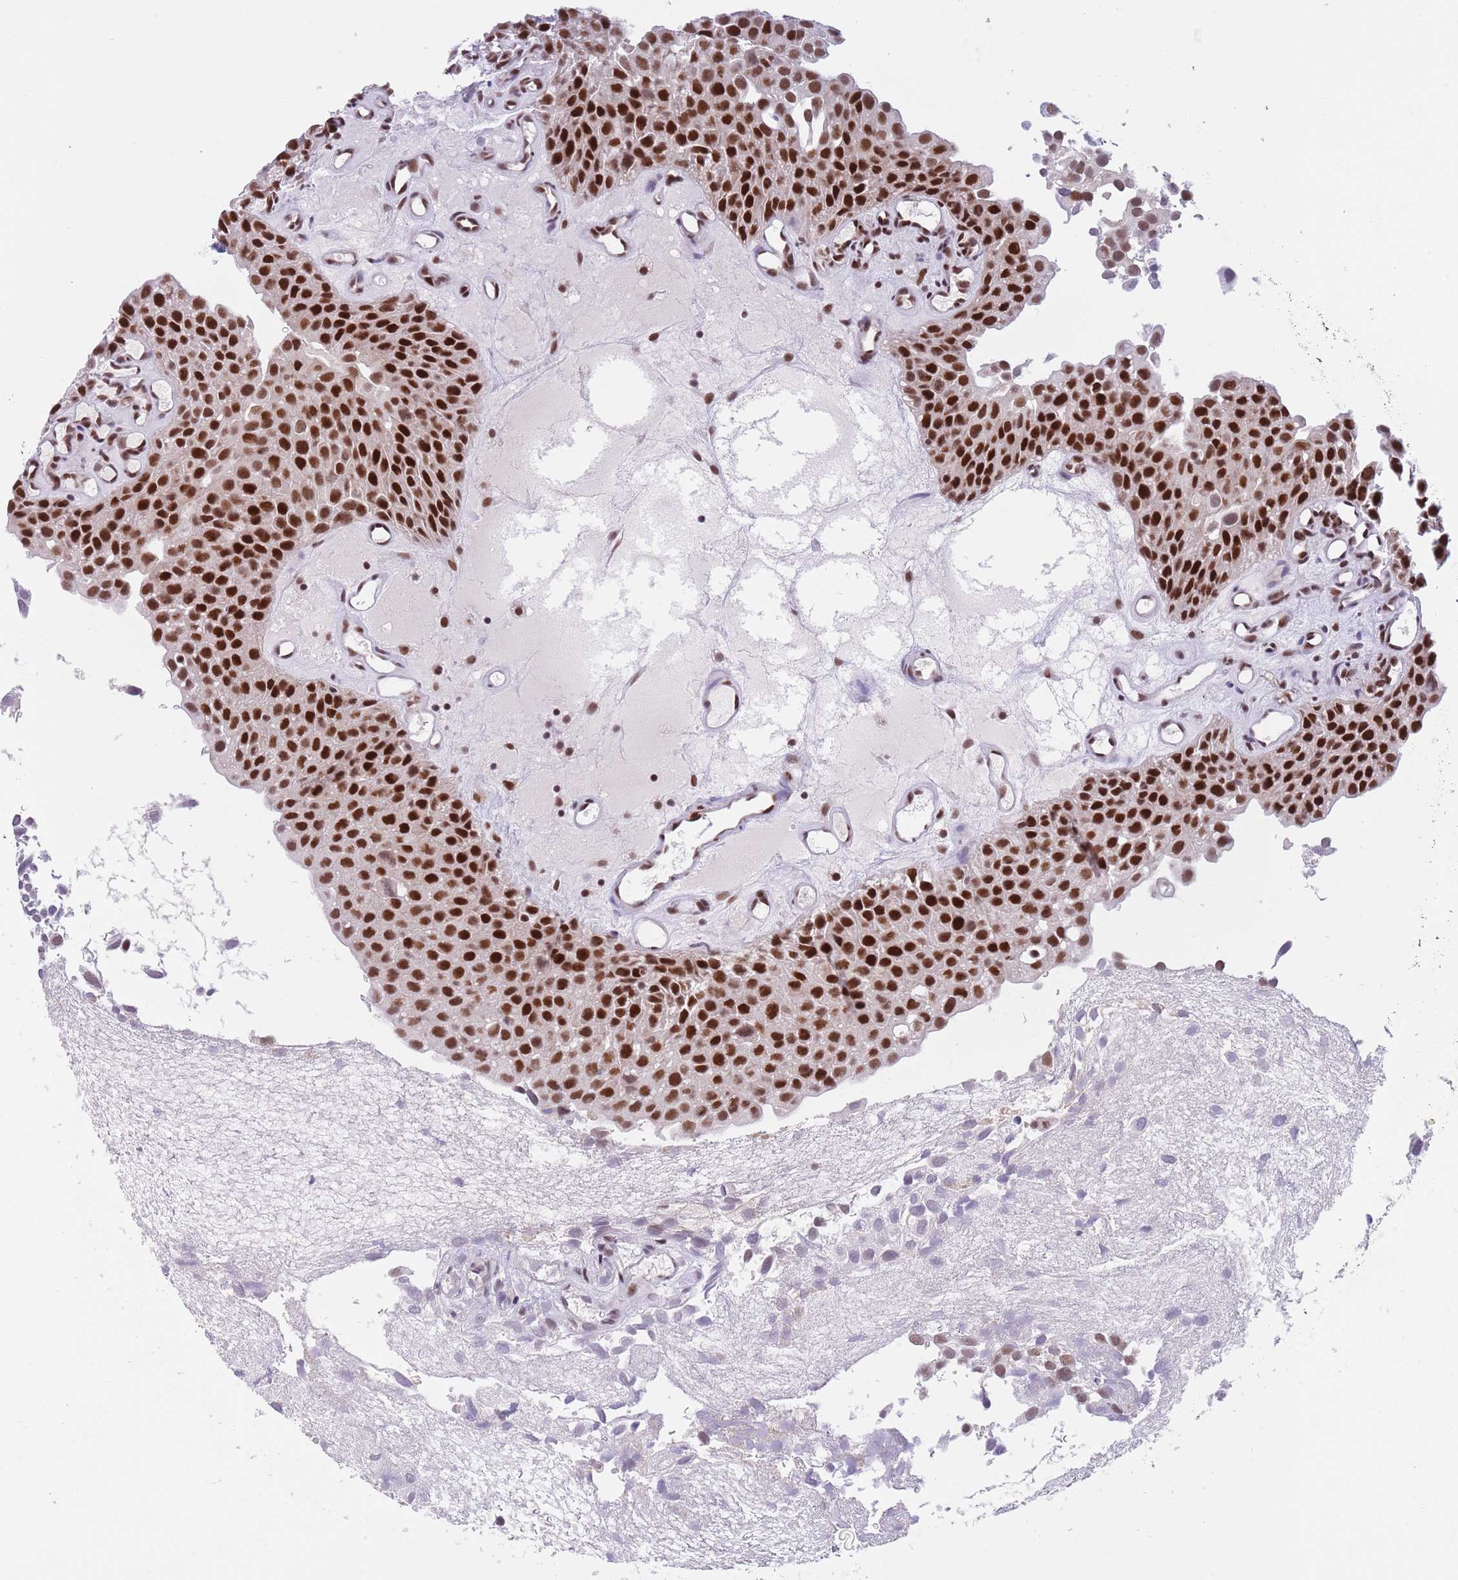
{"staining": {"intensity": "strong", "quantity": "25%-75%", "location": "nuclear"}, "tissue": "urothelial cancer", "cell_type": "Tumor cells", "image_type": "cancer", "snomed": [{"axis": "morphology", "description": "Urothelial carcinoma, Low grade"}, {"axis": "topography", "description": "Urinary bladder"}], "caption": "Immunohistochemical staining of human urothelial cancer exhibits strong nuclear protein positivity in about 25%-75% of tumor cells.", "gene": "RFX1", "patient": {"sex": "male", "age": 88}}